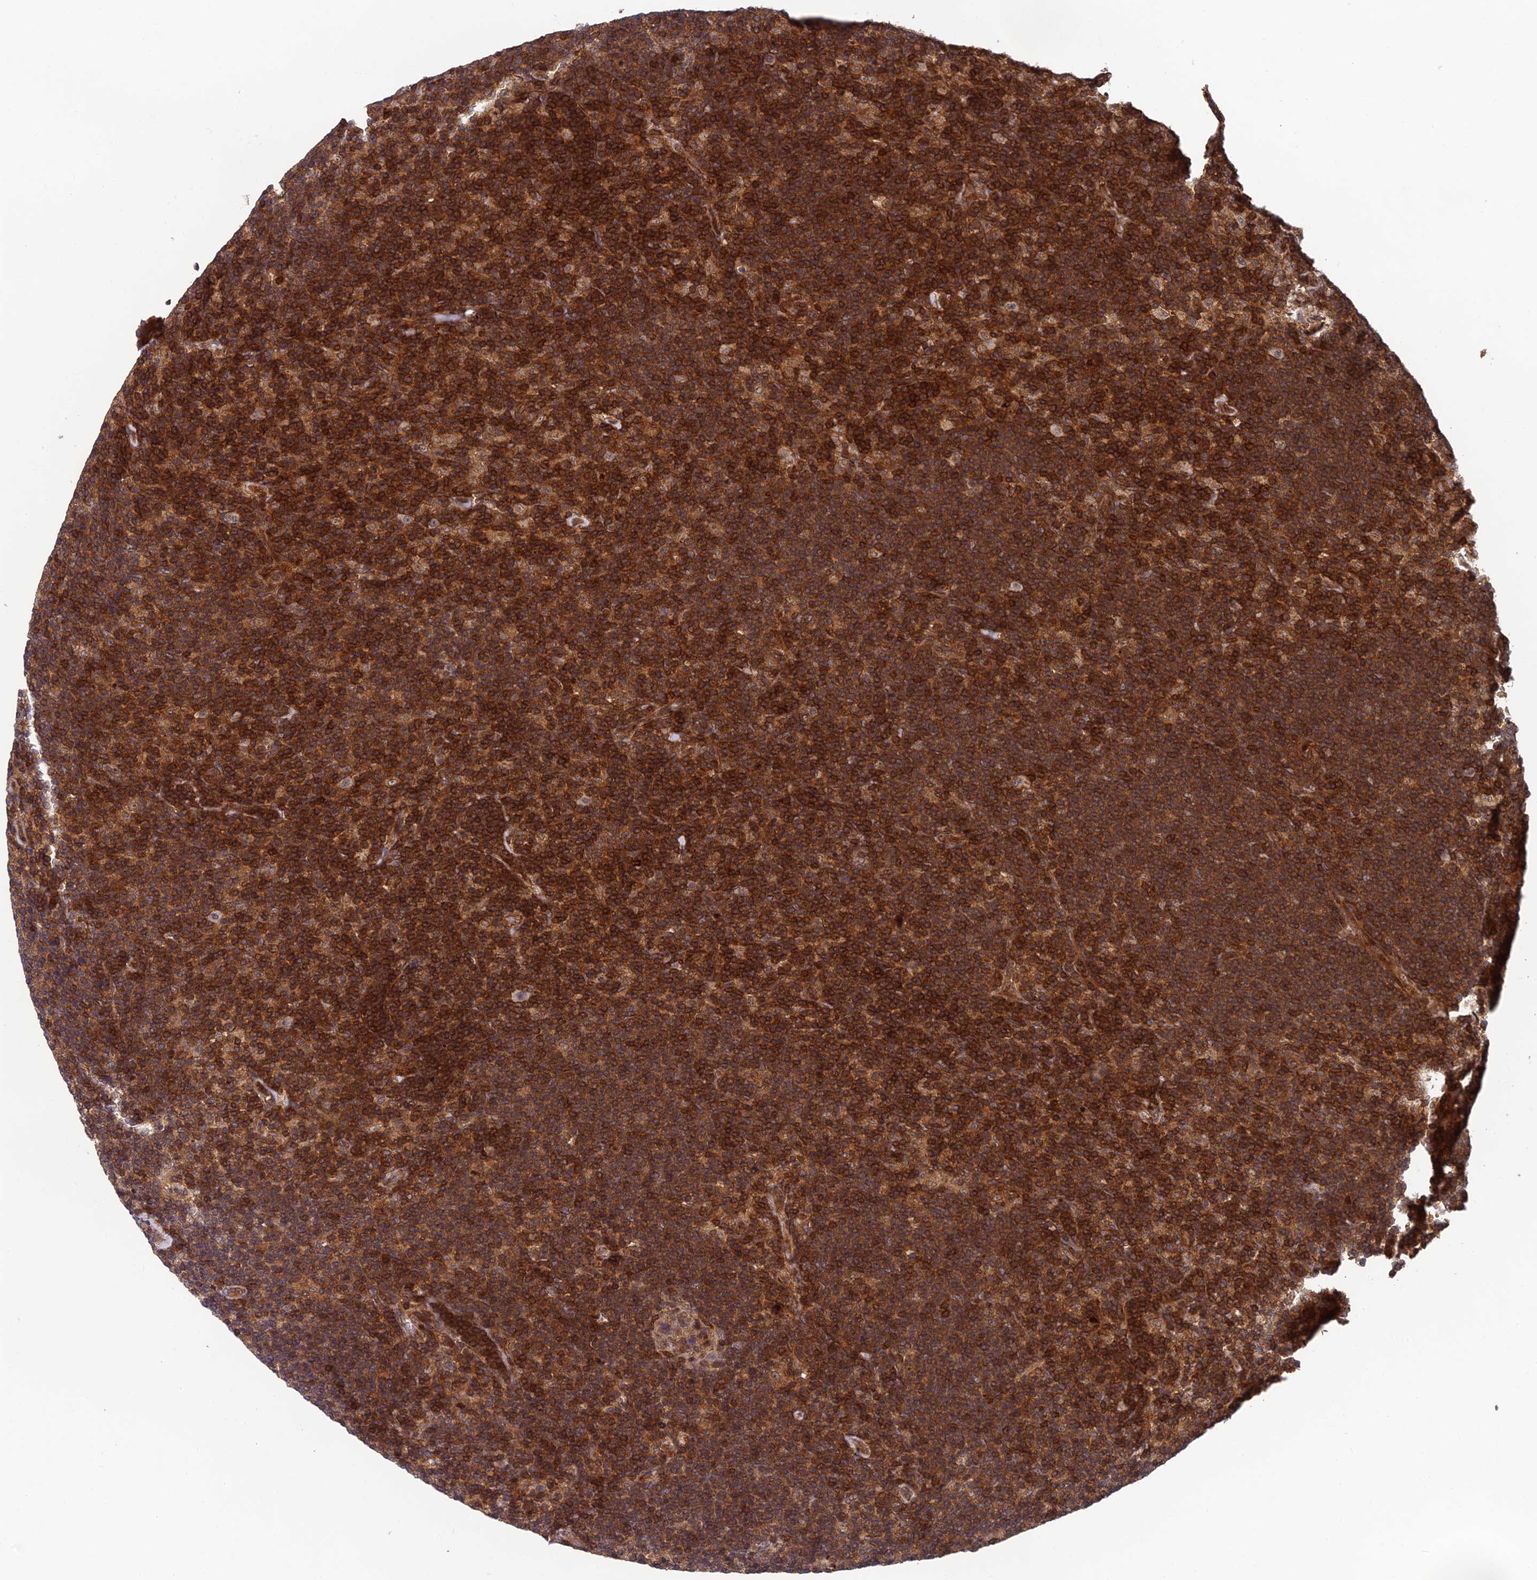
{"staining": {"intensity": "moderate", "quantity": ">75%", "location": "cytoplasmic/membranous"}, "tissue": "lymphoma", "cell_type": "Tumor cells", "image_type": "cancer", "snomed": [{"axis": "morphology", "description": "Hodgkin's disease, NOS"}, {"axis": "topography", "description": "Lymph node"}], "caption": "Lymphoma stained with DAB (3,3'-diaminobenzidine) immunohistochemistry (IHC) displays medium levels of moderate cytoplasmic/membranous staining in approximately >75% of tumor cells.", "gene": "OSBPL1A", "patient": {"sex": "female", "age": 57}}